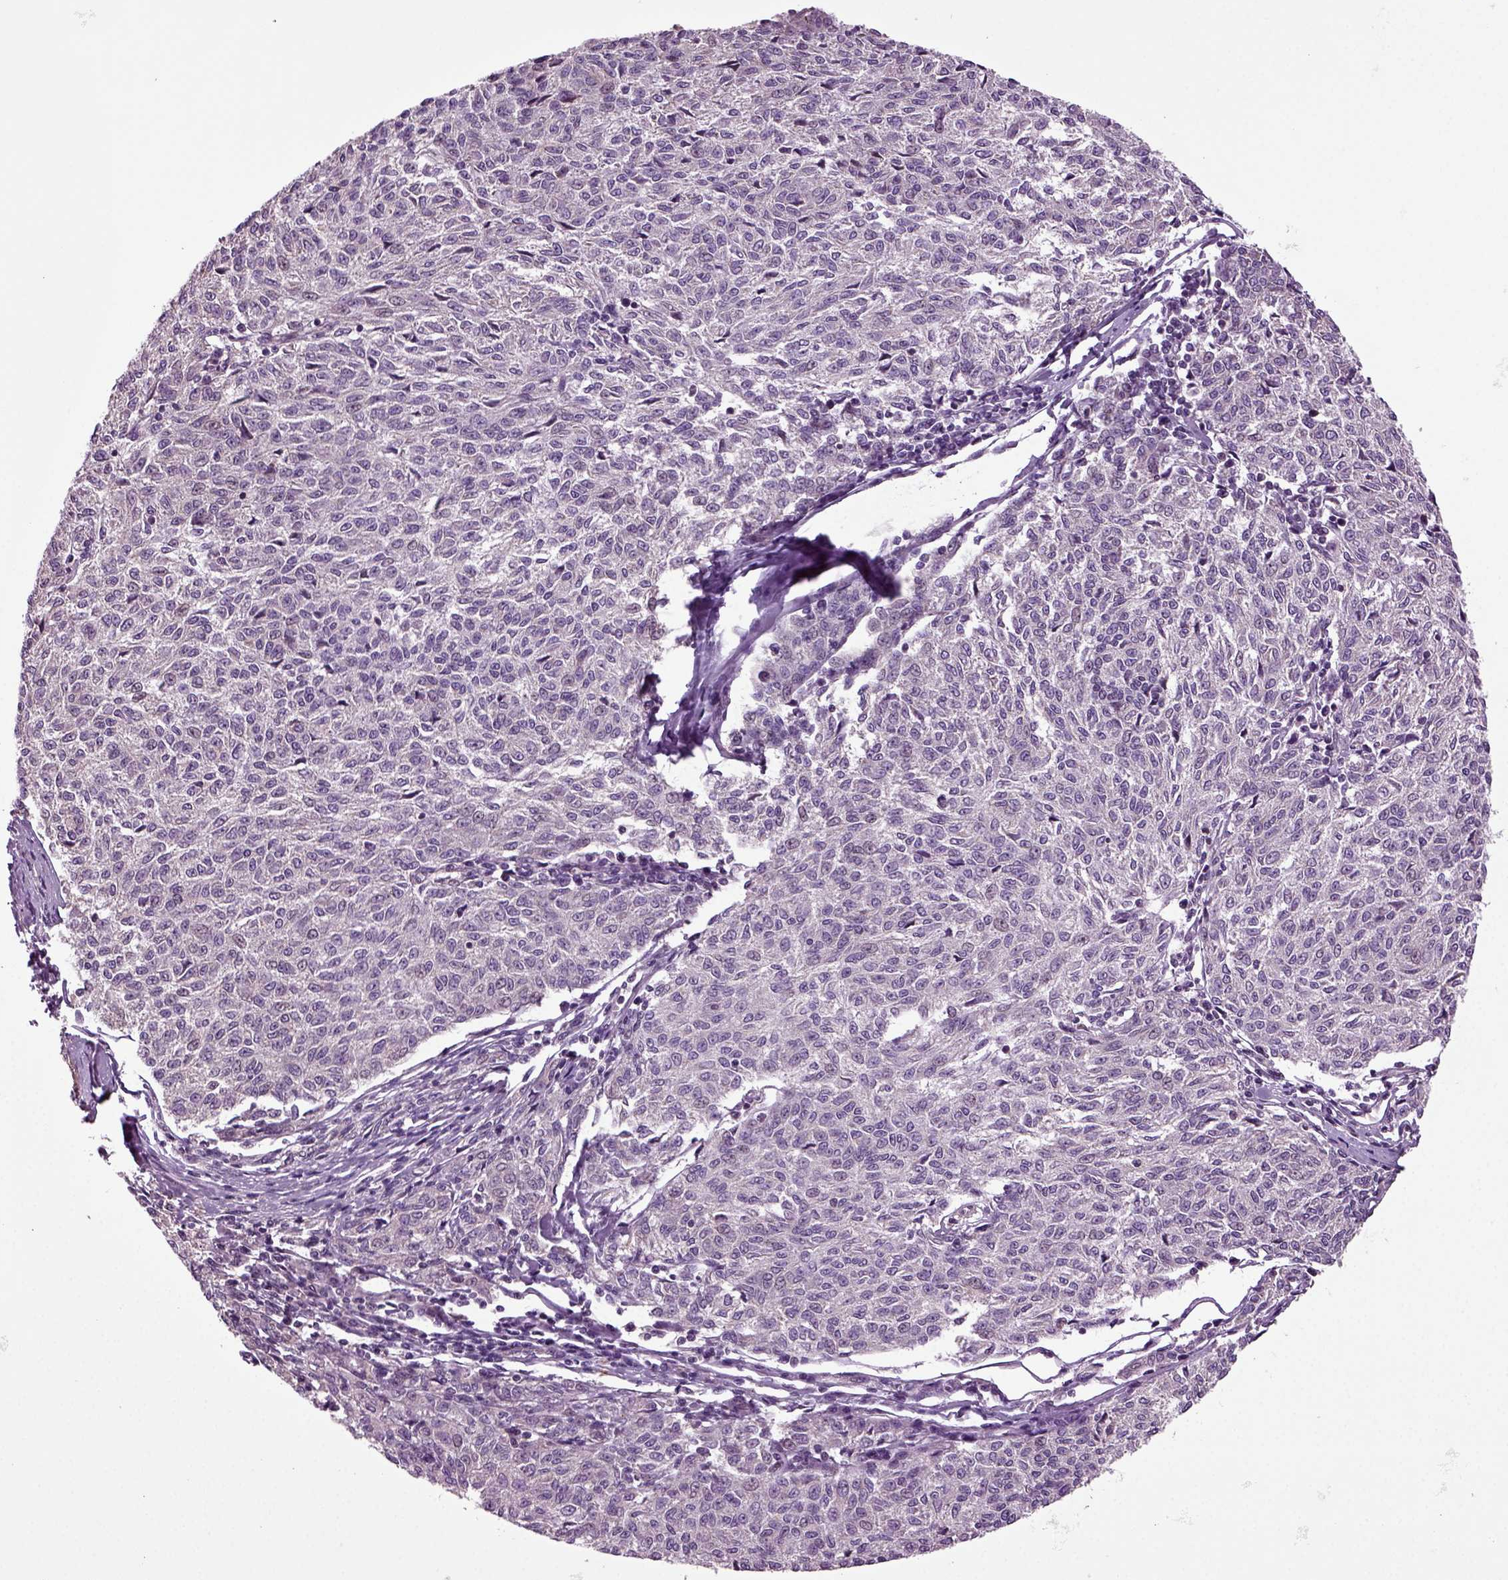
{"staining": {"intensity": "negative", "quantity": "none", "location": "none"}, "tissue": "melanoma", "cell_type": "Tumor cells", "image_type": "cancer", "snomed": [{"axis": "morphology", "description": "Malignant melanoma, NOS"}, {"axis": "topography", "description": "Skin"}], "caption": "Immunohistochemistry photomicrograph of human melanoma stained for a protein (brown), which displays no staining in tumor cells.", "gene": "HAGHL", "patient": {"sex": "female", "age": 72}}